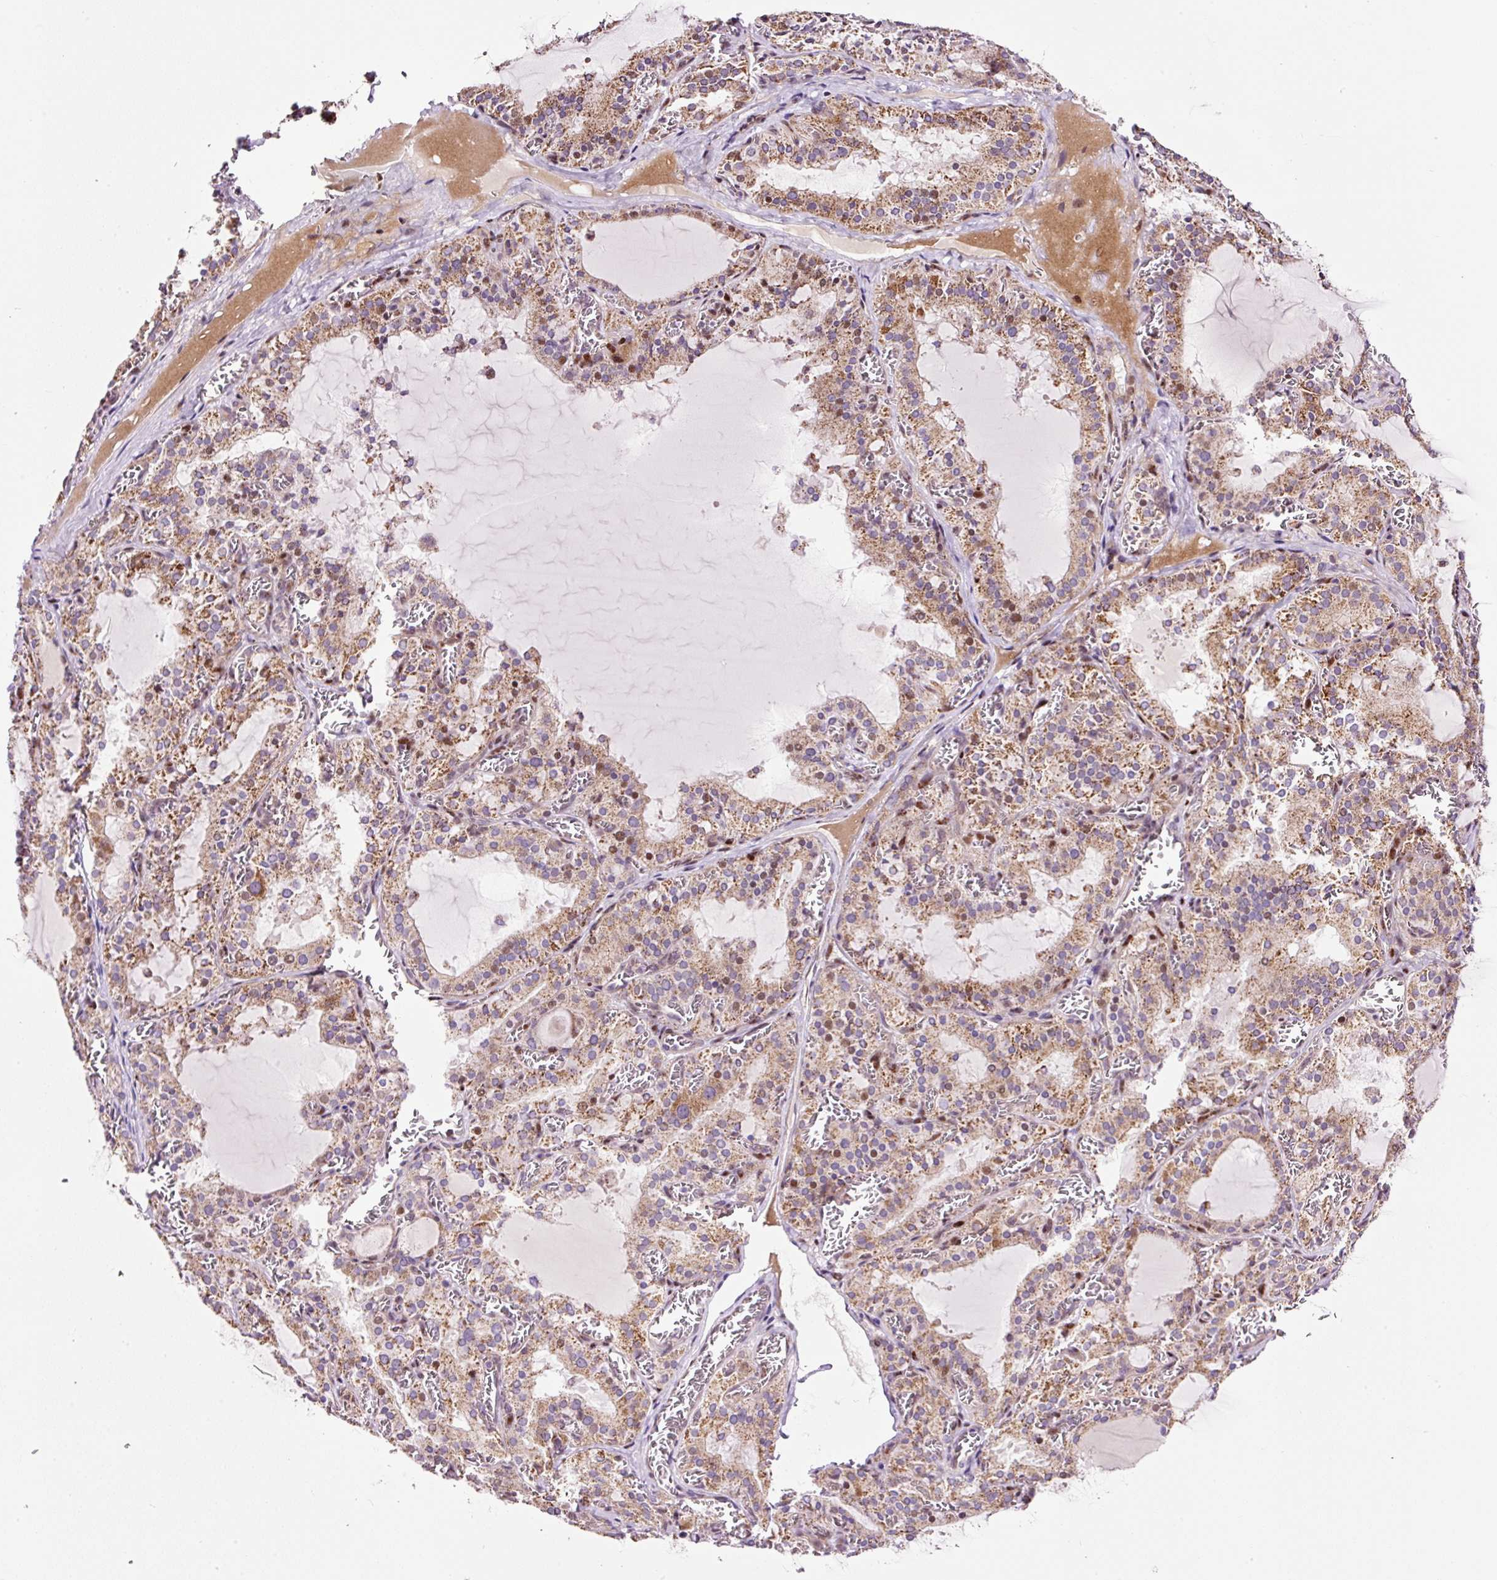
{"staining": {"intensity": "moderate", "quantity": ">75%", "location": "cytoplasmic/membranous"}, "tissue": "thyroid gland", "cell_type": "Glandular cells", "image_type": "normal", "snomed": [{"axis": "morphology", "description": "Normal tissue, NOS"}, {"axis": "topography", "description": "Thyroid gland"}], "caption": "Unremarkable thyroid gland displays moderate cytoplasmic/membranous expression in approximately >75% of glandular cells.", "gene": "BOLA3", "patient": {"sex": "female", "age": 30}}